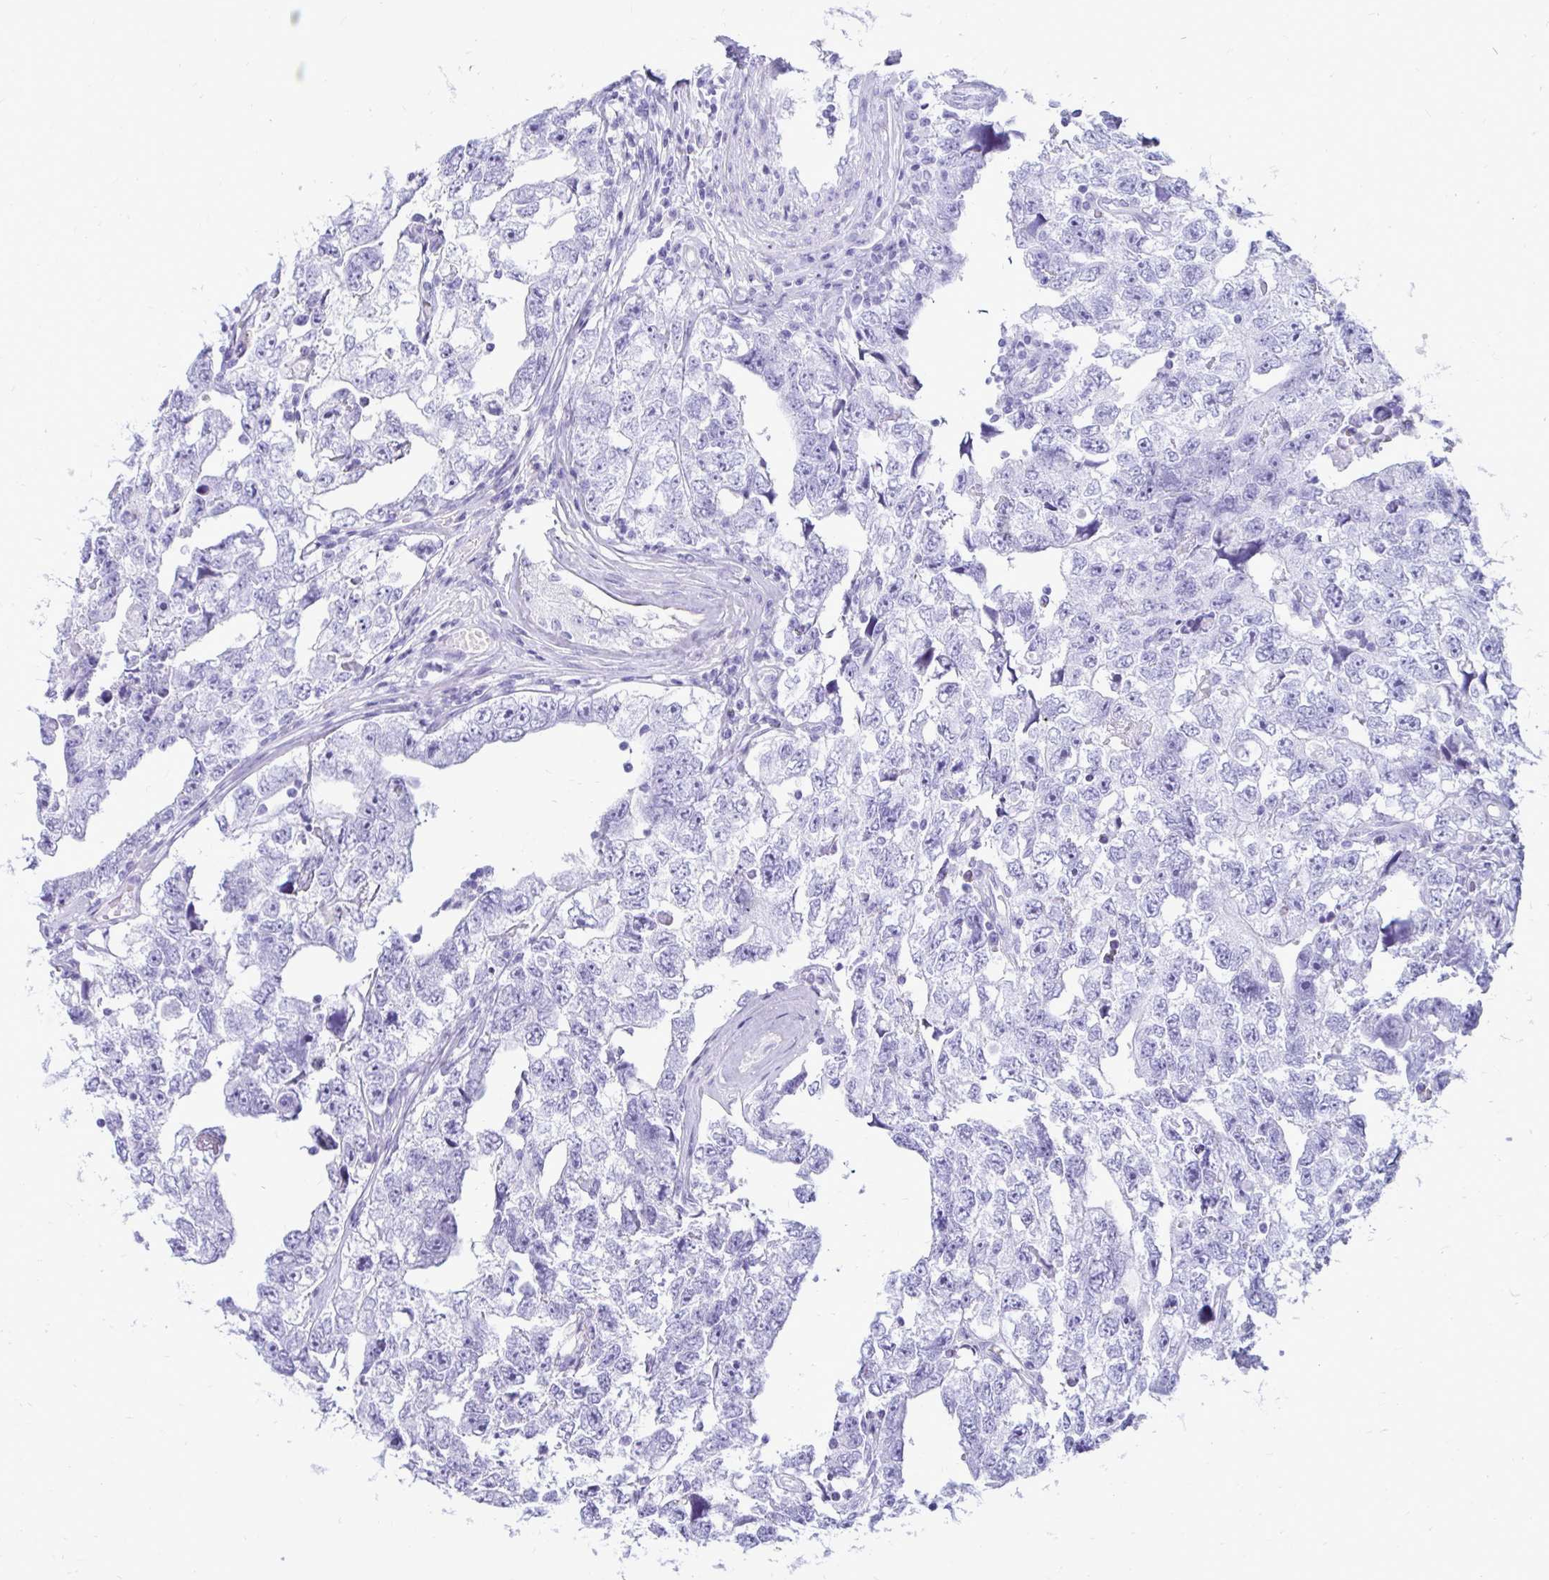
{"staining": {"intensity": "negative", "quantity": "none", "location": "none"}, "tissue": "testis cancer", "cell_type": "Tumor cells", "image_type": "cancer", "snomed": [{"axis": "morphology", "description": "Carcinoma, Embryonal, NOS"}, {"axis": "topography", "description": "Testis"}], "caption": "An immunohistochemistry (IHC) image of testis embryonal carcinoma is shown. There is no staining in tumor cells of testis embryonal carcinoma.", "gene": "OR10R2", "patient": {"sex": "male", "age": 22}}